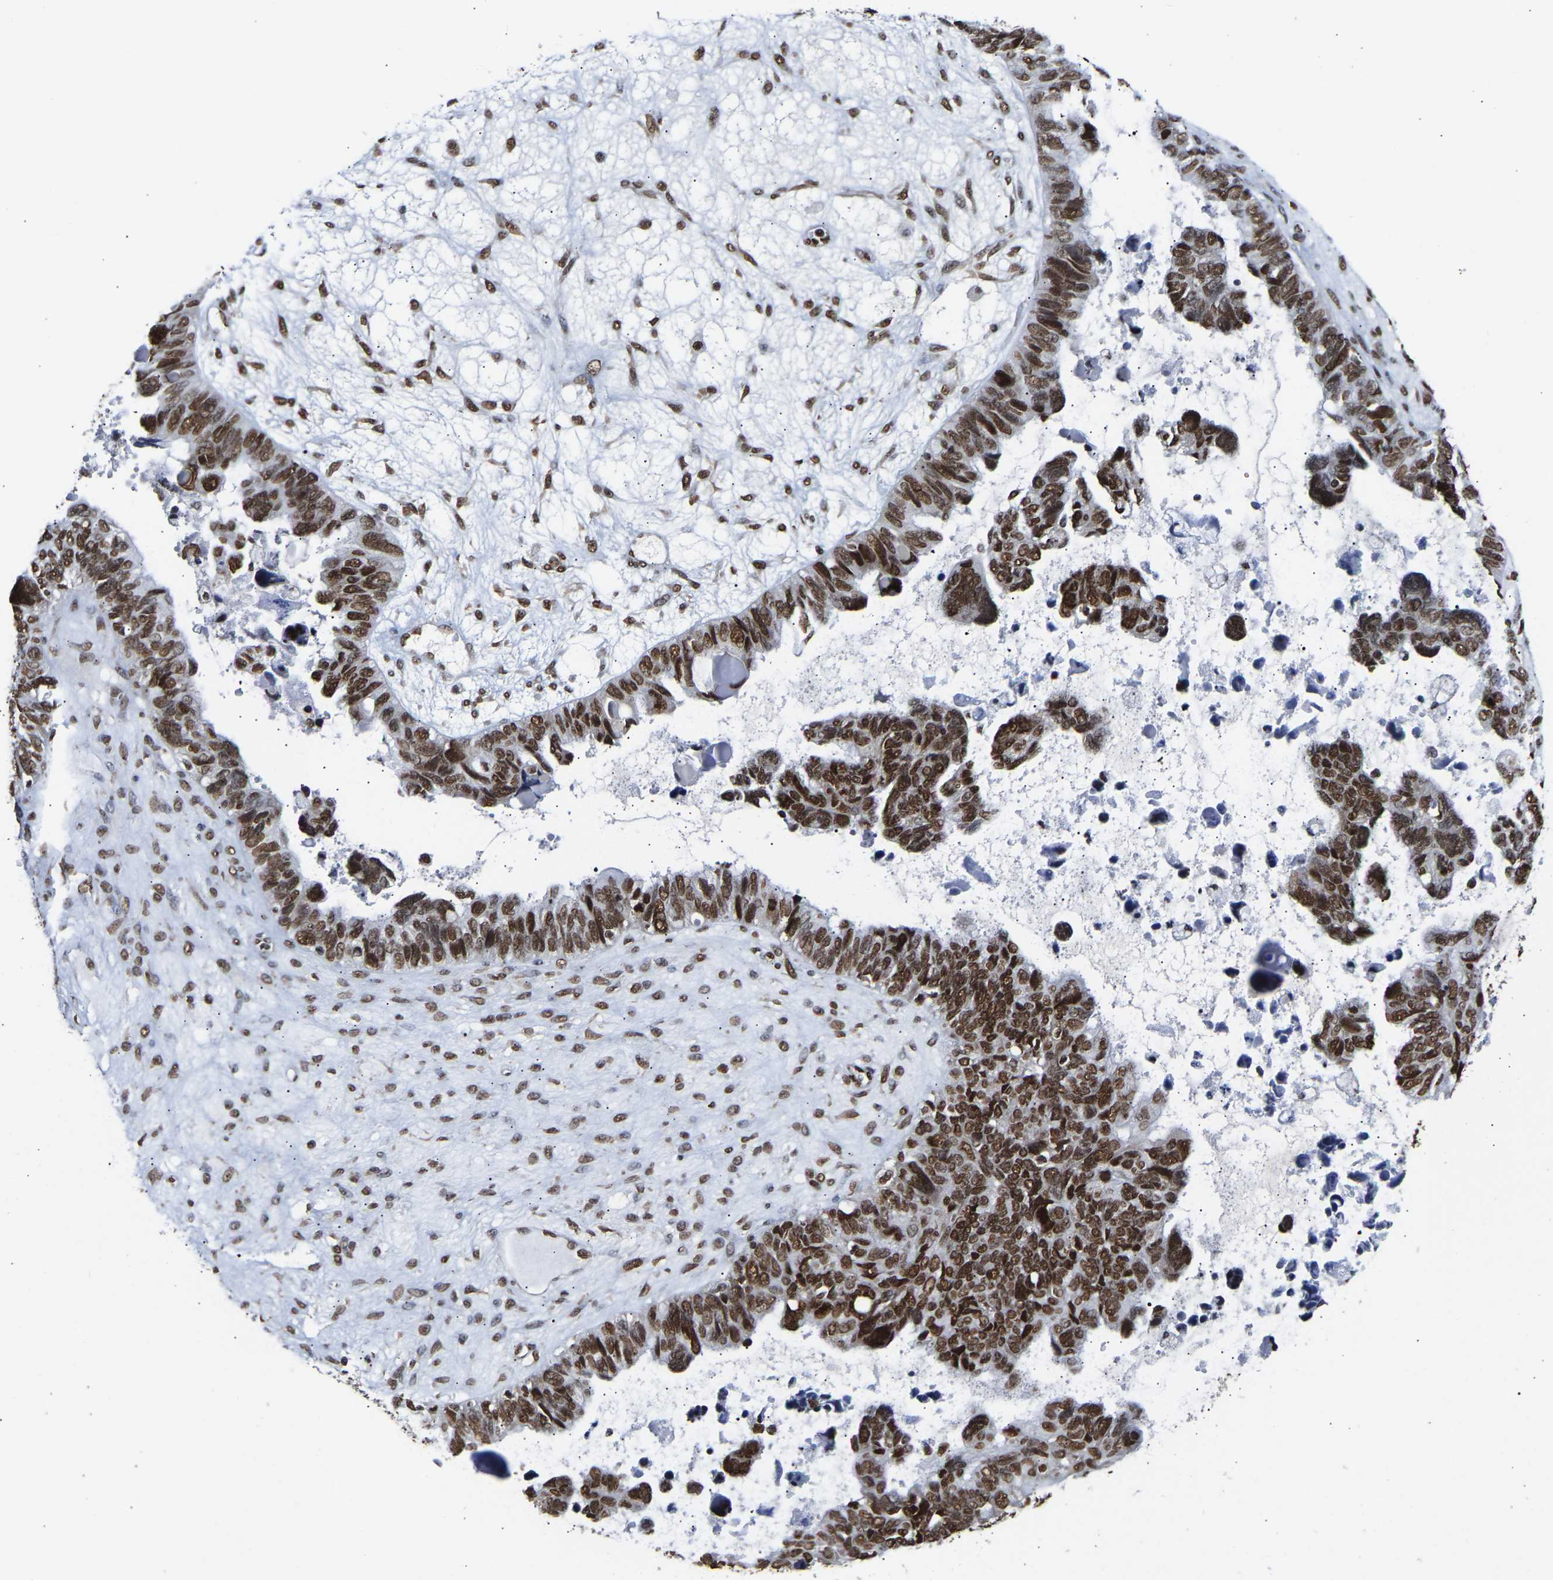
{"staining": {"intensity": "strong", "quantity": ">75%", "location": "nuclear"}, "tissue": "ovarian cancer", "cell_type": "Tumor cells", "image_type": "cancer", "snomed": [{"axis": "morphology", "description": "Cystadenocarcinoma, serous, NOS"}, {"axis": "topography", "description": "Ovary"}], "caption": "Immunohistochemical staining of ovarian serous cystadenocarcinoma displays high levels of strong nuclear protein positivity in approximately >75% of tumor cells. The protein is stained brown, and the nuclei are stained in blue (DAB (3,3'-diaminobenzidine) IHC with brightfield microscopy, high magnification).", "gene": "PSIP1", "patient": {"sex": "female", "age": 79}}